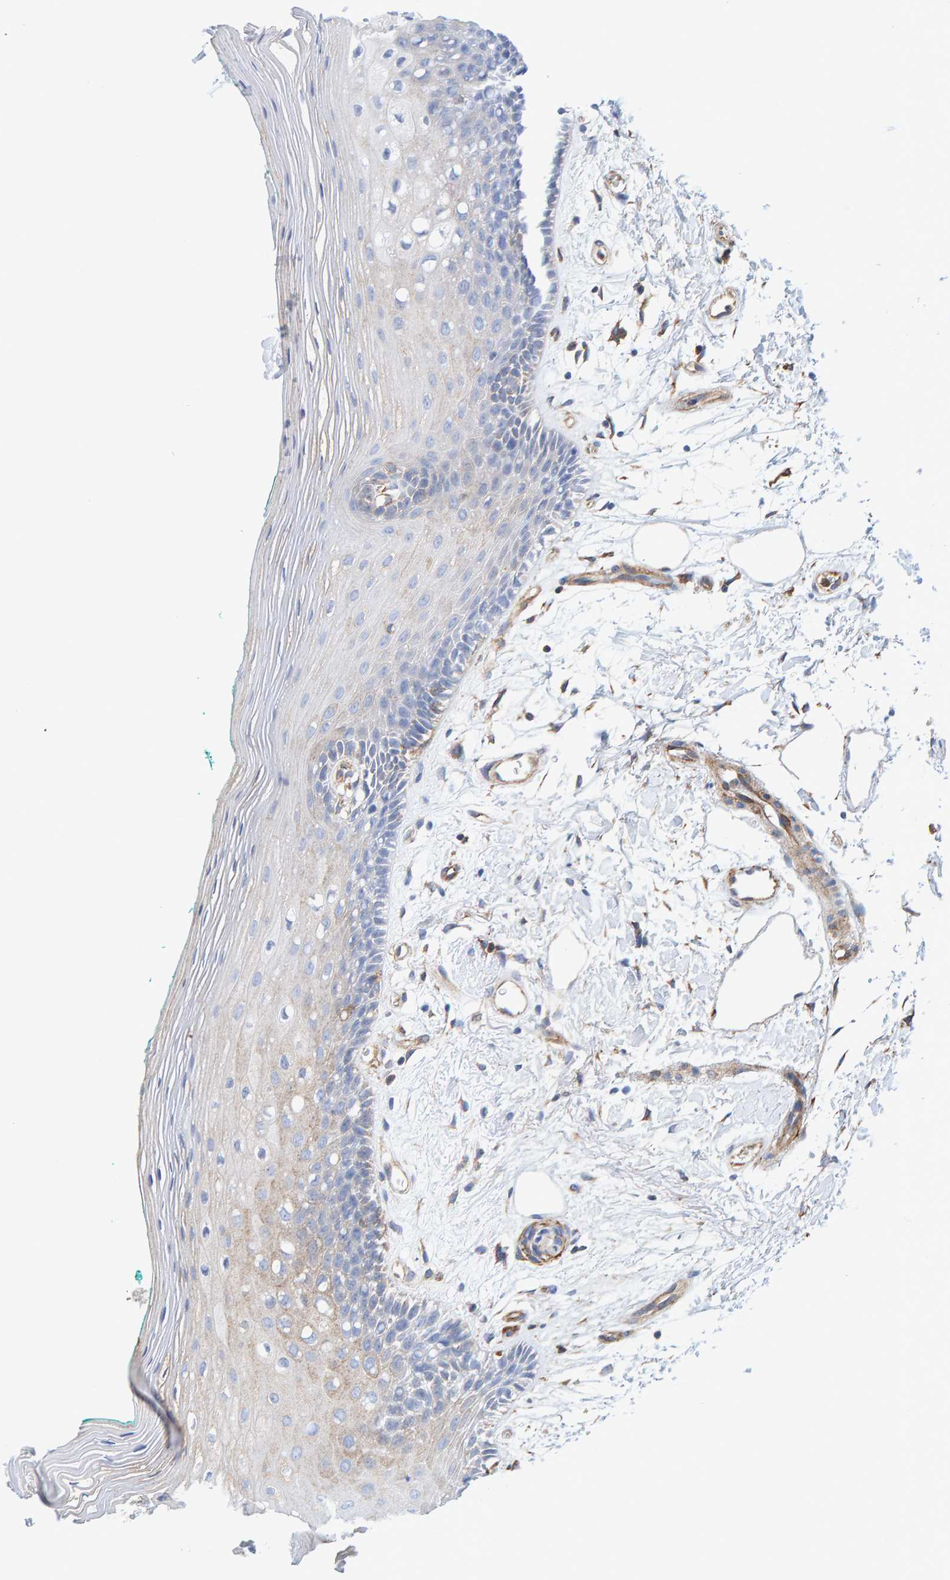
{"staining": {"intensity": "weak", "quantity": "<25%", "location": "cytoplasmic/membranous"}, "tissue": "oral mucosa", "cell_type": "Squamous epithelial cells", "image_type": "normal", "snomed": [{"axis": "morphology", "description": "Normal tissue, NOS"}, {"axis": "topography", "description": "Skeletal muscle"}, {"axis": "topography", "description": "Oral tissue"}, {"axis": "topography", "description": "Peripheral nerve tissue"}], "caption": "IHC micrograph of unremarkable human oral mucosa stained for a protein (brown), which demonstrates no staining in squamous epithelial cells.", "gene": "MVP", "patient": {"sex": "female", "age": 84}}